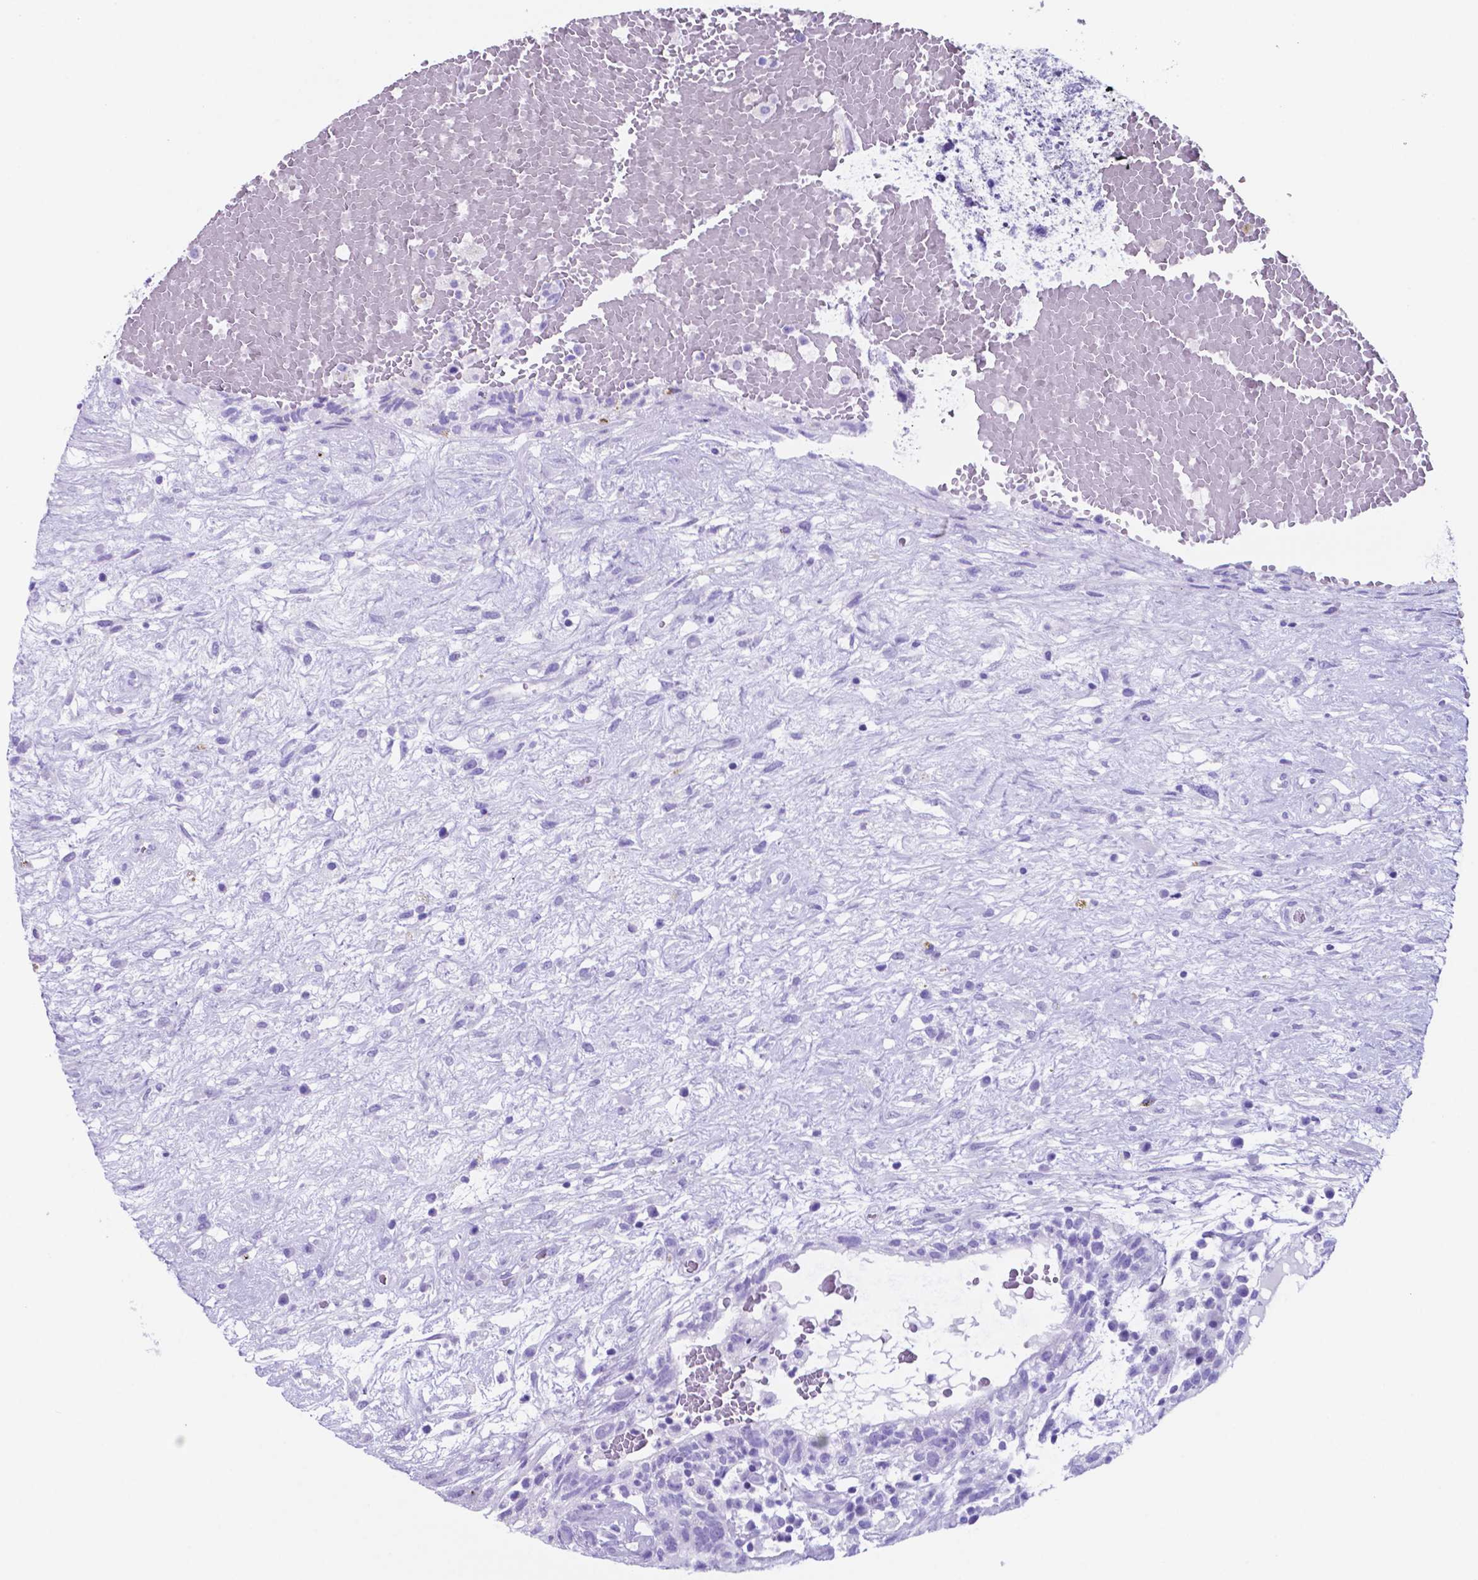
{"staining": {"intensity": "negative", "quantity": "none", "location": "none"}, "tissue": "testis cancer", "cell_type": "Tumor cells", "image_type": "cancer", "snomed": [{"axis": "morphology", "description": "Normal tissue, NOS"}, {"axis": "morphology", "description": "Carcinoma, Embryonal, NOS"}, {"axis": "topography", "description": "Testis"}], "caption": "Testis cancer was stained to show a protein in brown. There is no significant expression in tumor cells.", "gene": "DNAAF8", "patient": {"sex": "male", "age": 32}}